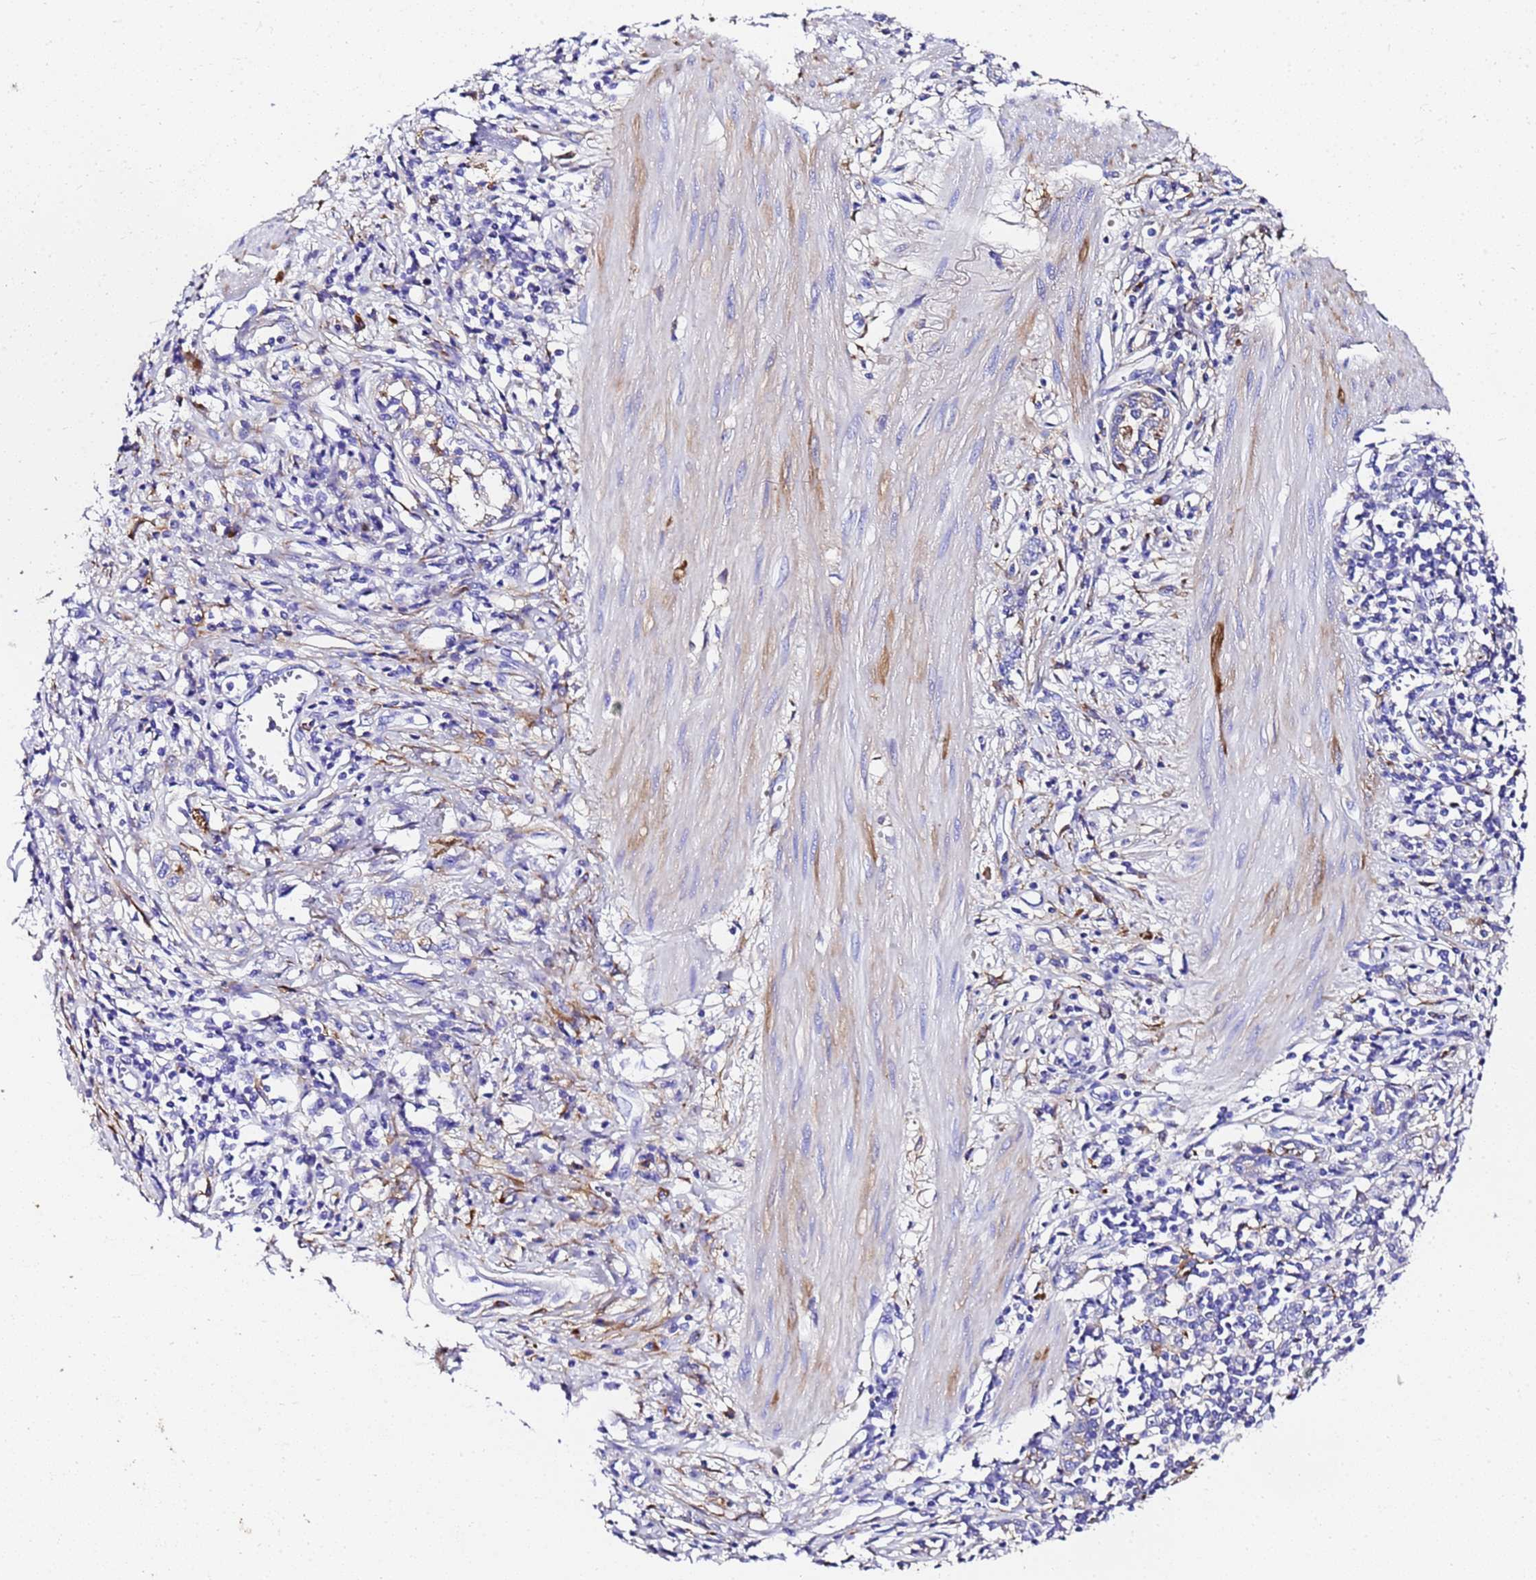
{"staining": {"intensity": "negative", "quantity": "none", "location": "none"}, "tissue": "stomach cancer", "cell_type": "Tumor cells", "image_type": "cancer", "snomed": [{"axis": "morphology", "description": "Adenocarcinoma, NOS"}, {"axis": "topography", "description": "Stomach"}], "caption": "Photomicrograph shows no protein expression in tumor cells of stomach cancer (adenocarcinoma) tissue.", "gene": "FTL", "patient": {"sex": "female", "age": 76}}